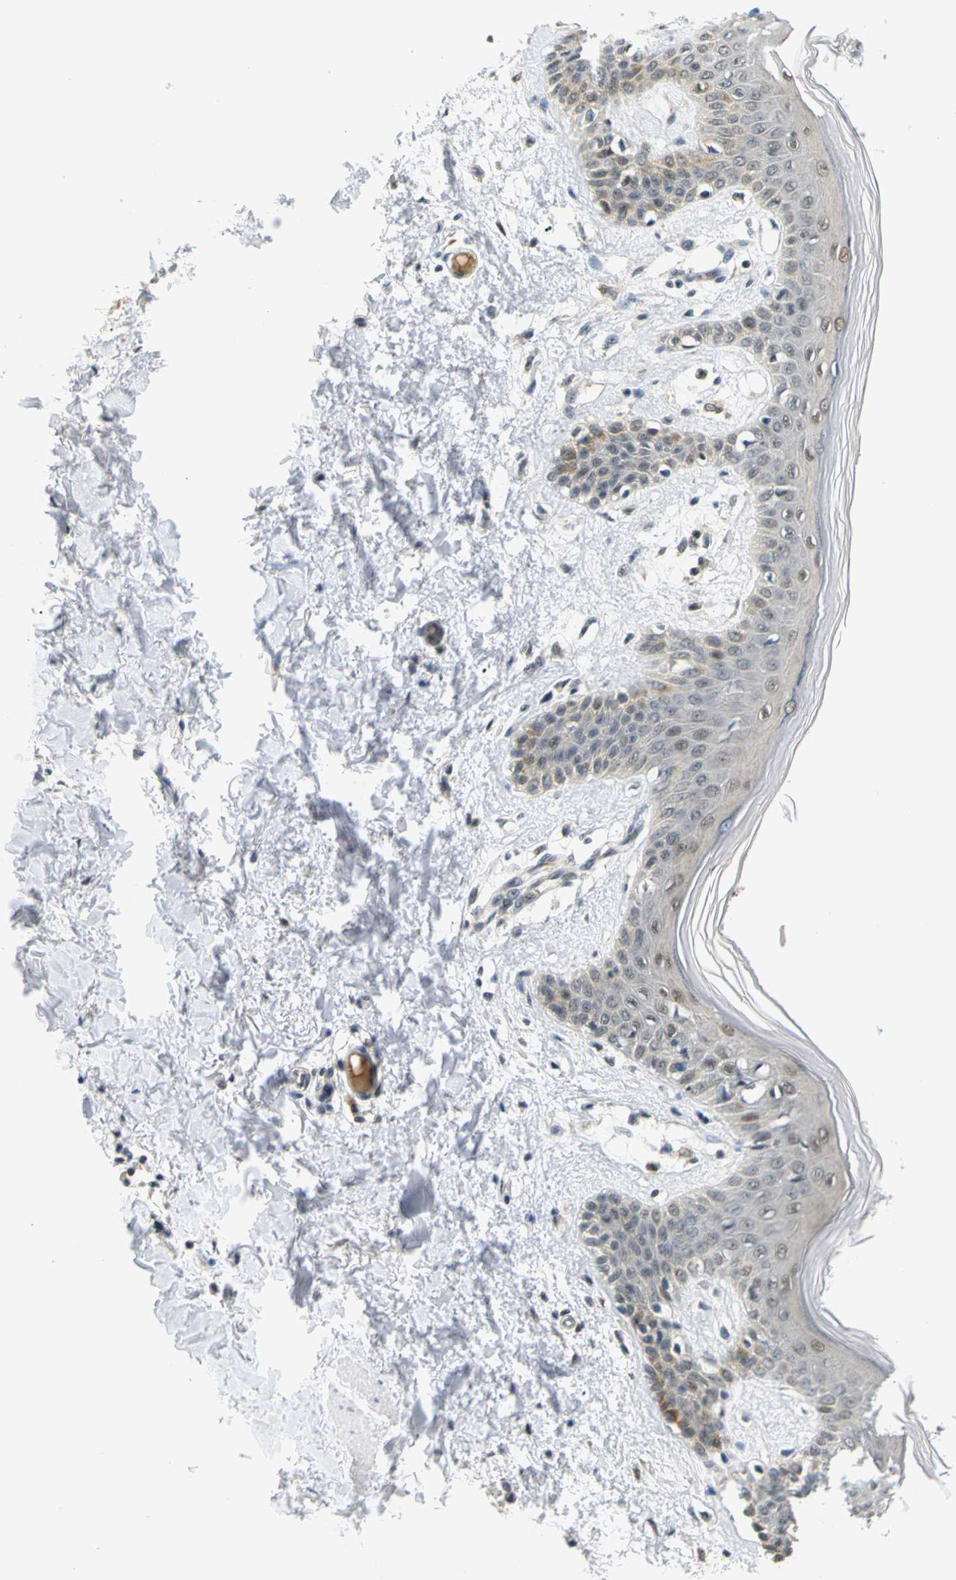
{"staining": {"intensity": "weak", "quantity": "25%-75%", "location": "cytoplasmic/membranous"}, "tissue": "skin", "cell_type": "Fibroblasts", "image_type": "normal", "snomed": [{"axis": "morphology", "description": "Normal tissue, NOS"}, {"axis": "topography", "description": "Skin"}], "caption": "Approximately 25%-75% of fibroblasts in normal skin demonstrate weak cytoplasmic/membranous protein staining as visualized by brown immunohistochemical staining.", "gene": "SKP1", "patient": {"sex": "male", "age": 53}}